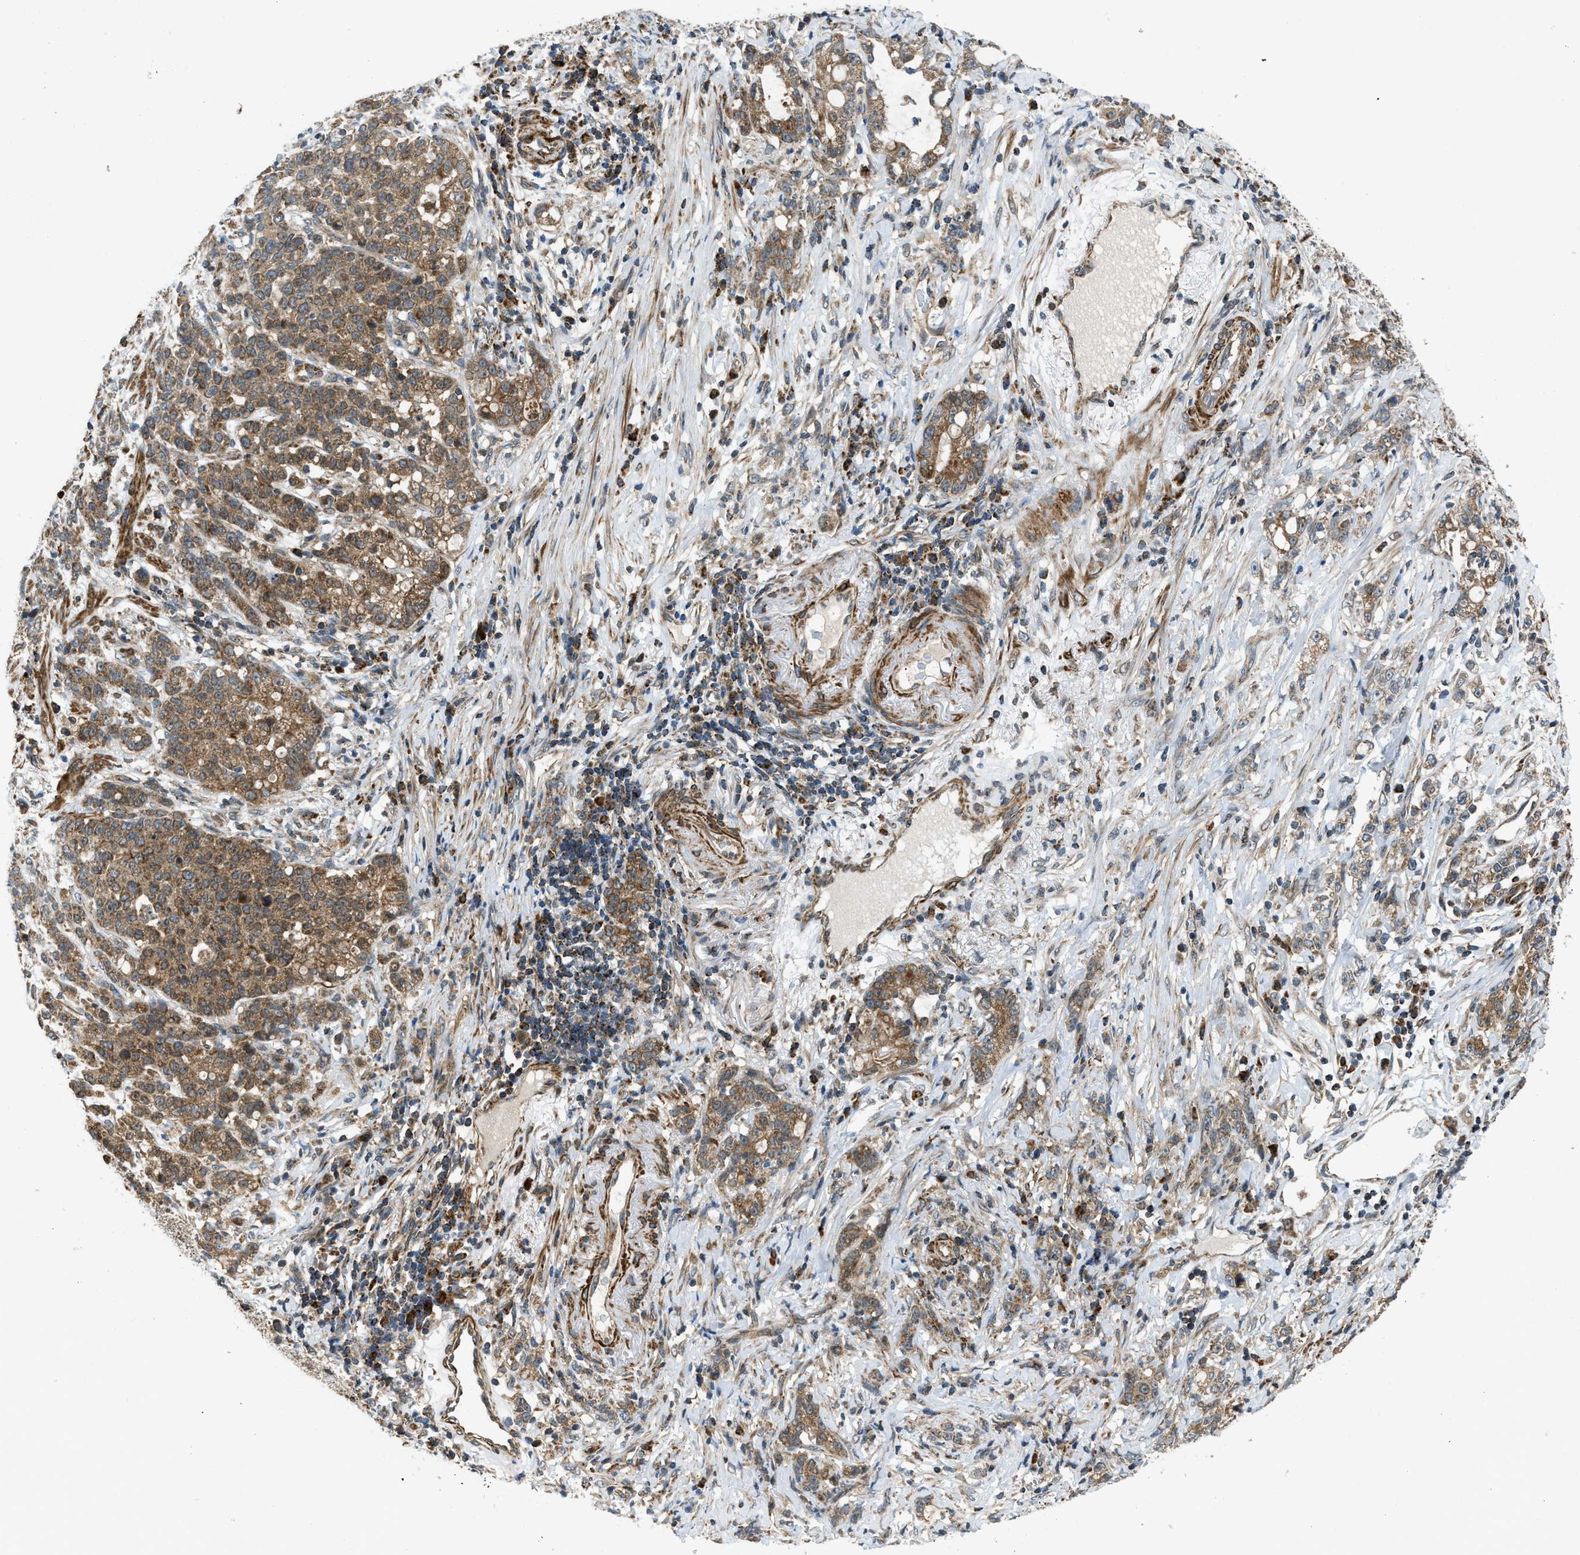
{"staining": {"intensity": "moderate", "quantity": ">75%", "location": "cytoplasmic/membranous"}, "tissue": "stomach cancer", "cell_type": "Tumor cells", "image_type": "cancer", "snomed": [{"axis": "morphology", "description": "Adenocarcinoma, NOS"}, {"axis": "topography", "description": "Stomach, lower"}], "caption": "Moderate cytoplasmic/membranous protein positivity is identified in about >75% of tumor cells in stomach cancer (adenocarcinoma).", "gene": "SESN2", "patient": {"sex": "male", "age": 88}}